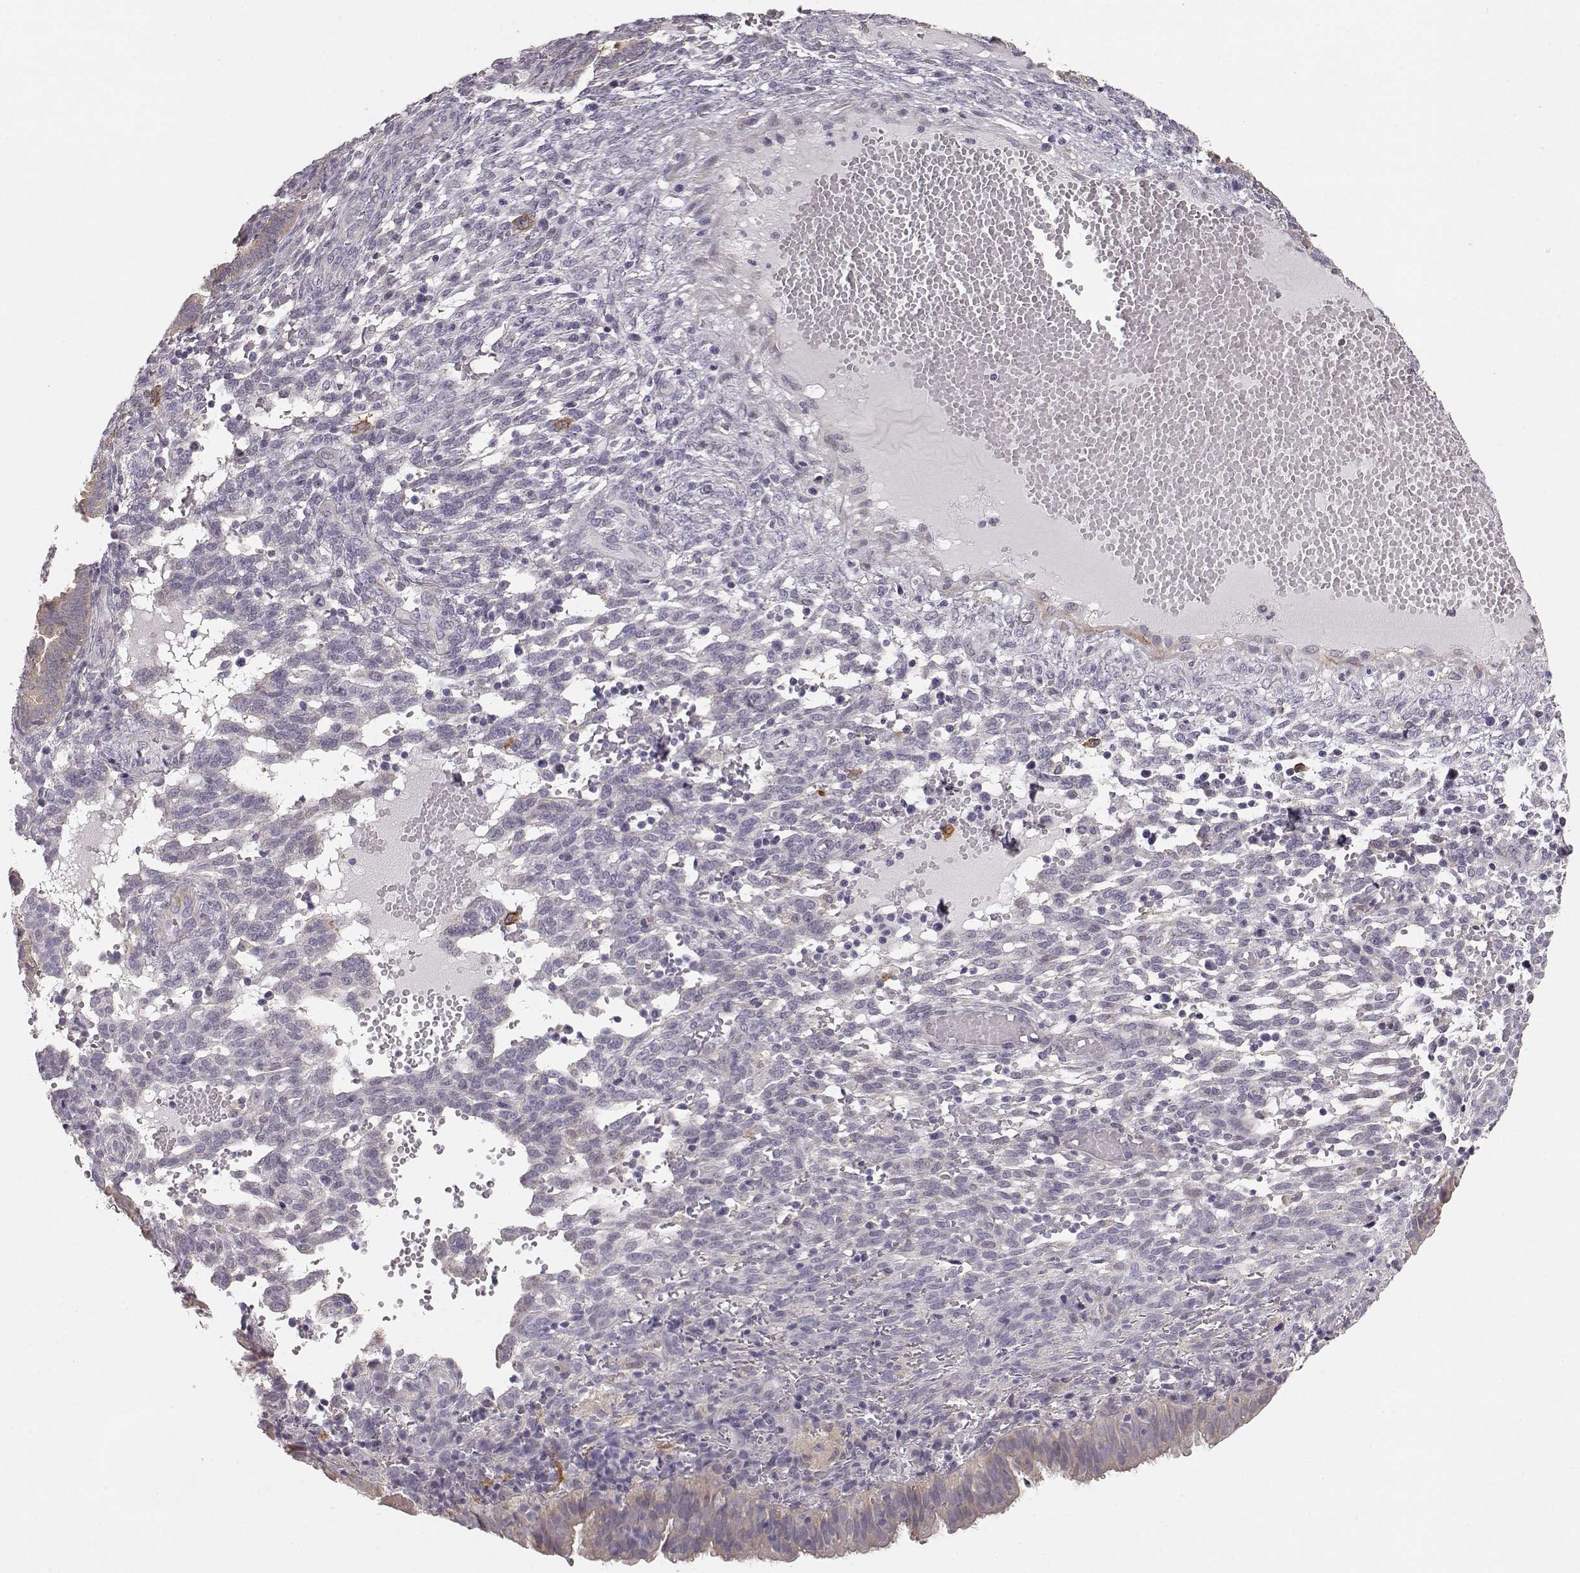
{"staining": {"intensity": "negative", "quantity": "none", "location": "none"}, "tissue": "endometrium", "cell_type": "Cells in endometrial stroma", "image_type": "normal", "snomed": [{"axis": "morphology", "description": "Normal tissue, NOS"}, {"axis": "topography", "description": "Endometrium"}], "caption": "Immunohistochemistry histopathology image of benign endometrium: human endometrium stained with DAB (3,3'-diaminobenzidine) reveals no significant protein positivity in cells in endometrial stroma.", "gene": "GPR50", "patient": {"sex": "female", "age": 42}}